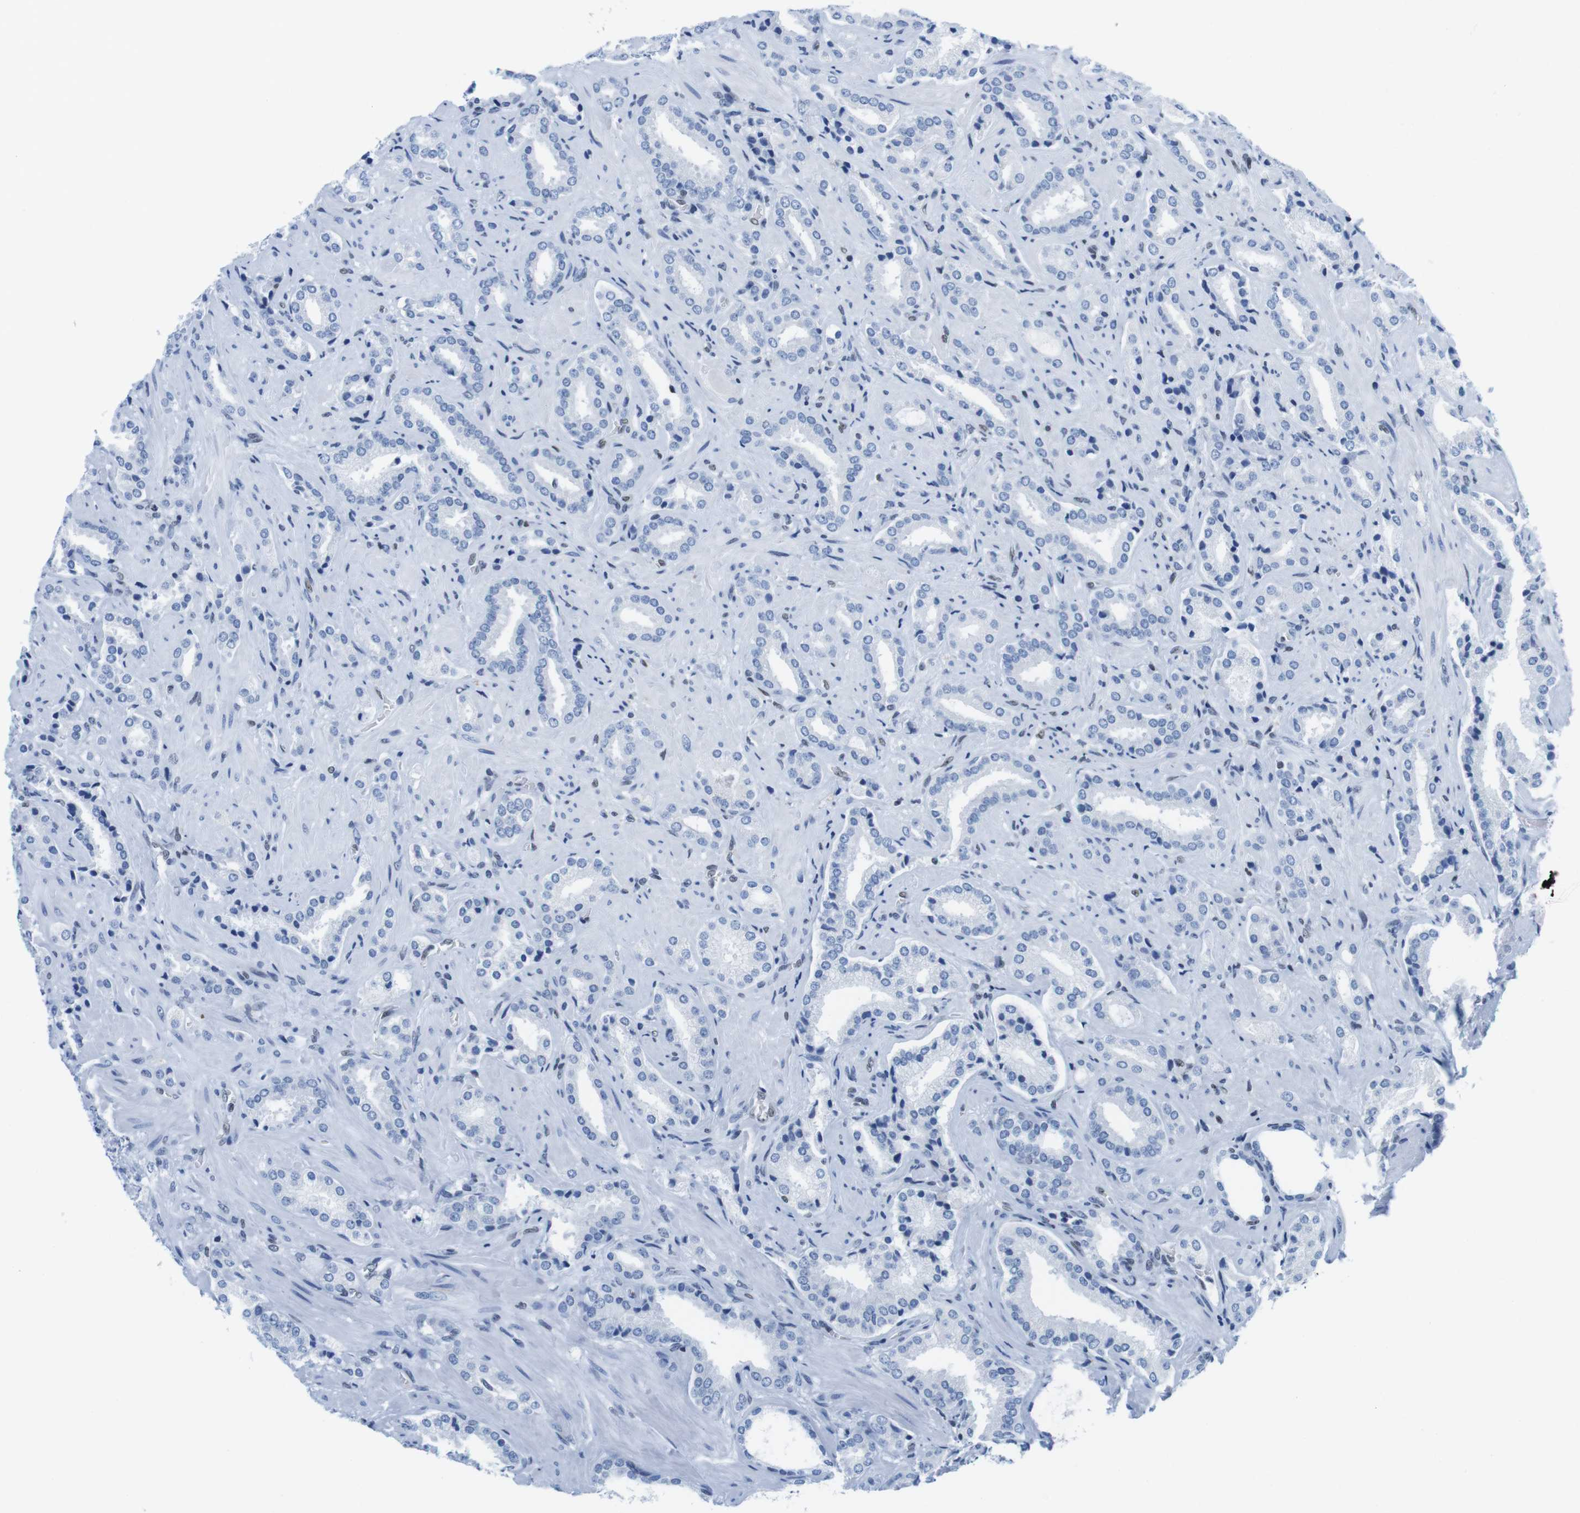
{"staining": {"intensity": "negative", "quantity": "none", "location": "none"}, "tissue": "prostate cancer", "cell_type": "Tumor cells", "image_type": "cancer", "snomed": [{"axis": "morphology", "description": "Adenocarcinoma, High grade"}, {"axis": "topography", "description": "Prostate"}], "caption": "A histopathology image of human prostate high-grade adenocarcinoma is negative for staining in tumor cells.", "gene": "IFI16", "patient": {"sex": "male", "age": 64}}